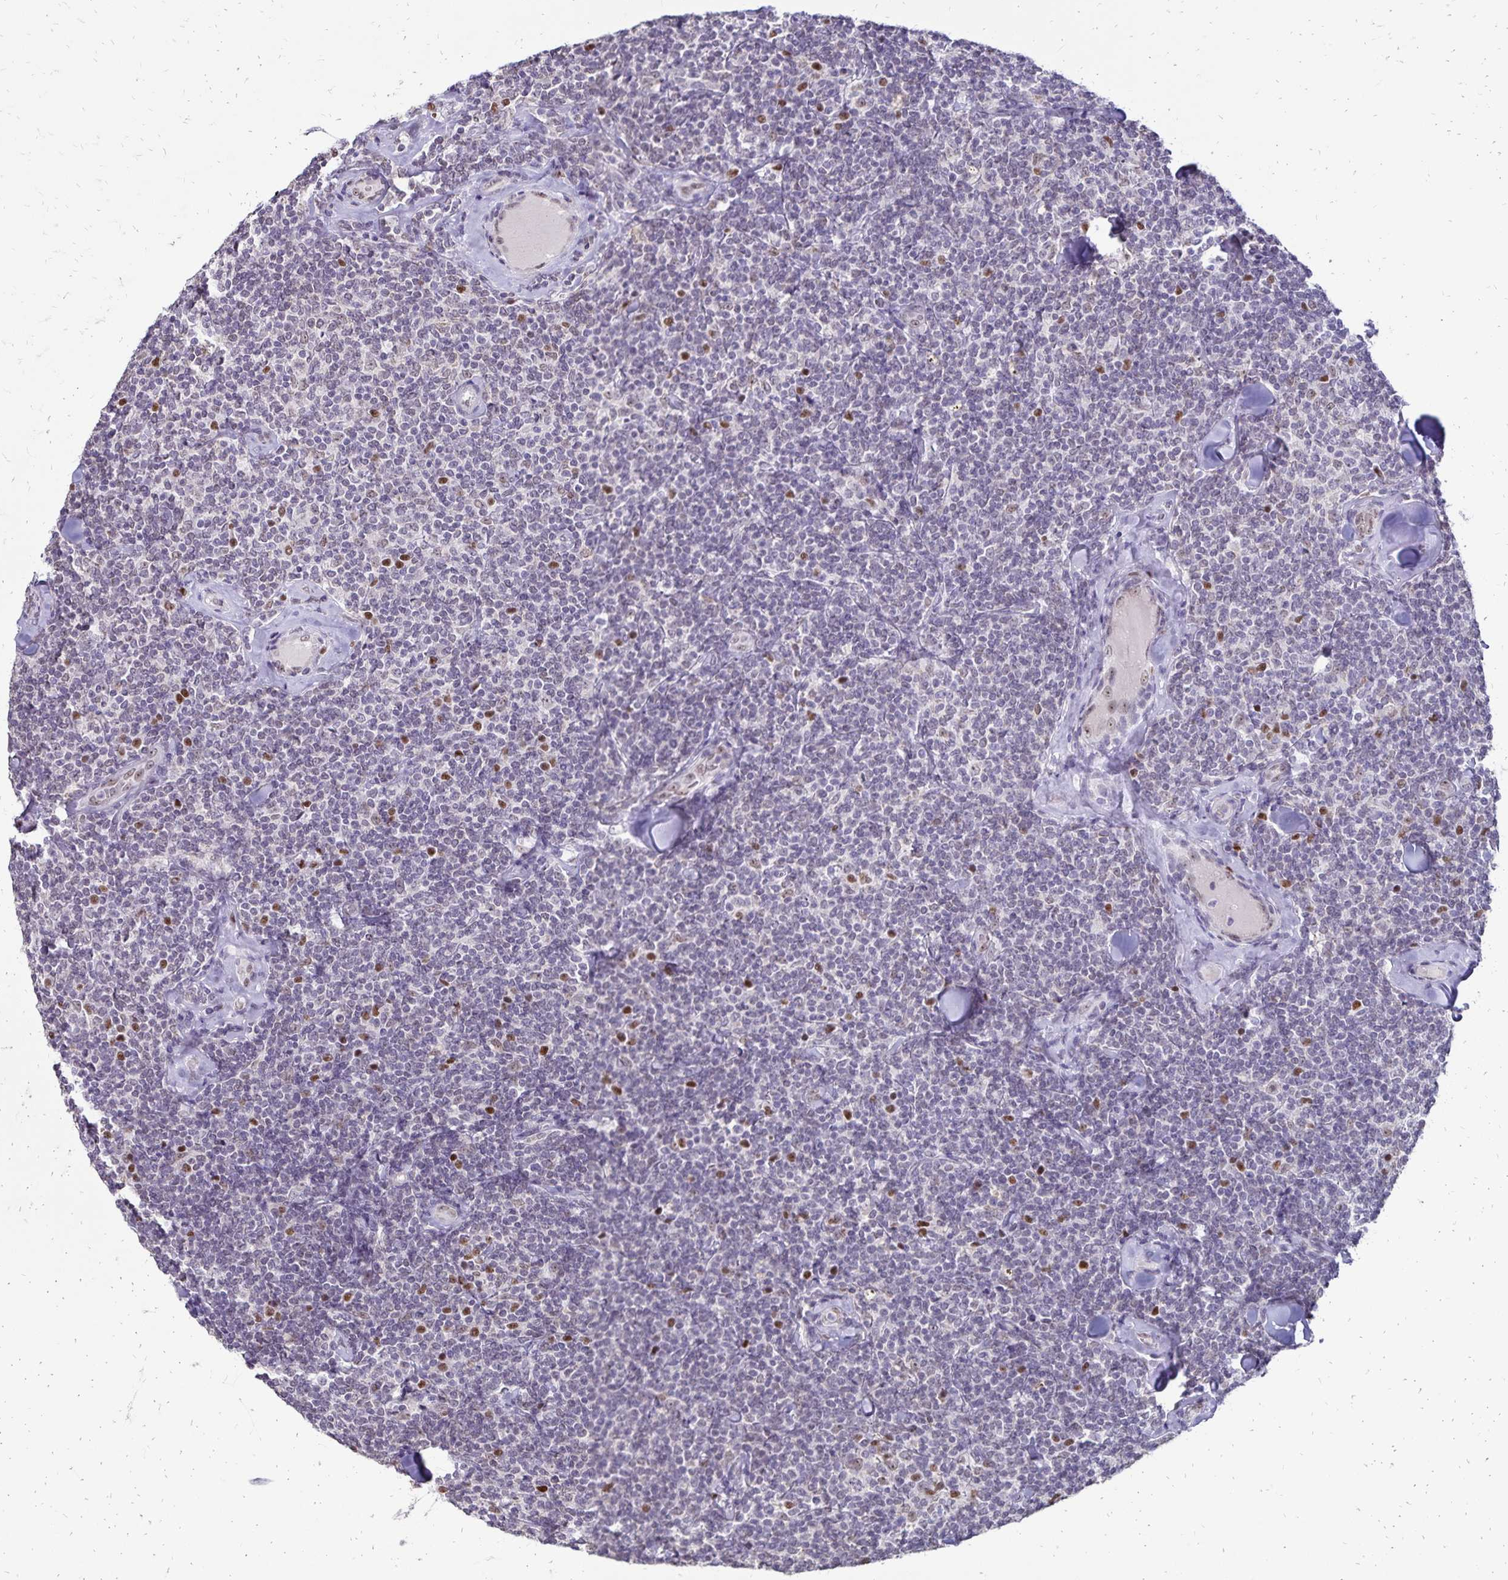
{"staining": {"intensity": "negative", "quantity": "none", "location": "none"}, "tissue": "lymphoma", "cell_type": "Tumor cells", "image_type": "cancer", "snomed": [{"axis": "morphology", "description": "Malignant lymphoma, non-Hodgkin's type, Low grade"}, {"axis": "topography", "description": "Lymph node"}], "caption": "The micrograph displays no significant expression in tumor cells of malignant lymphoma, non-Hodgkin's type (low-grade).", "gene": "POLB", "patient": {"sex": "female", "age": 56}}